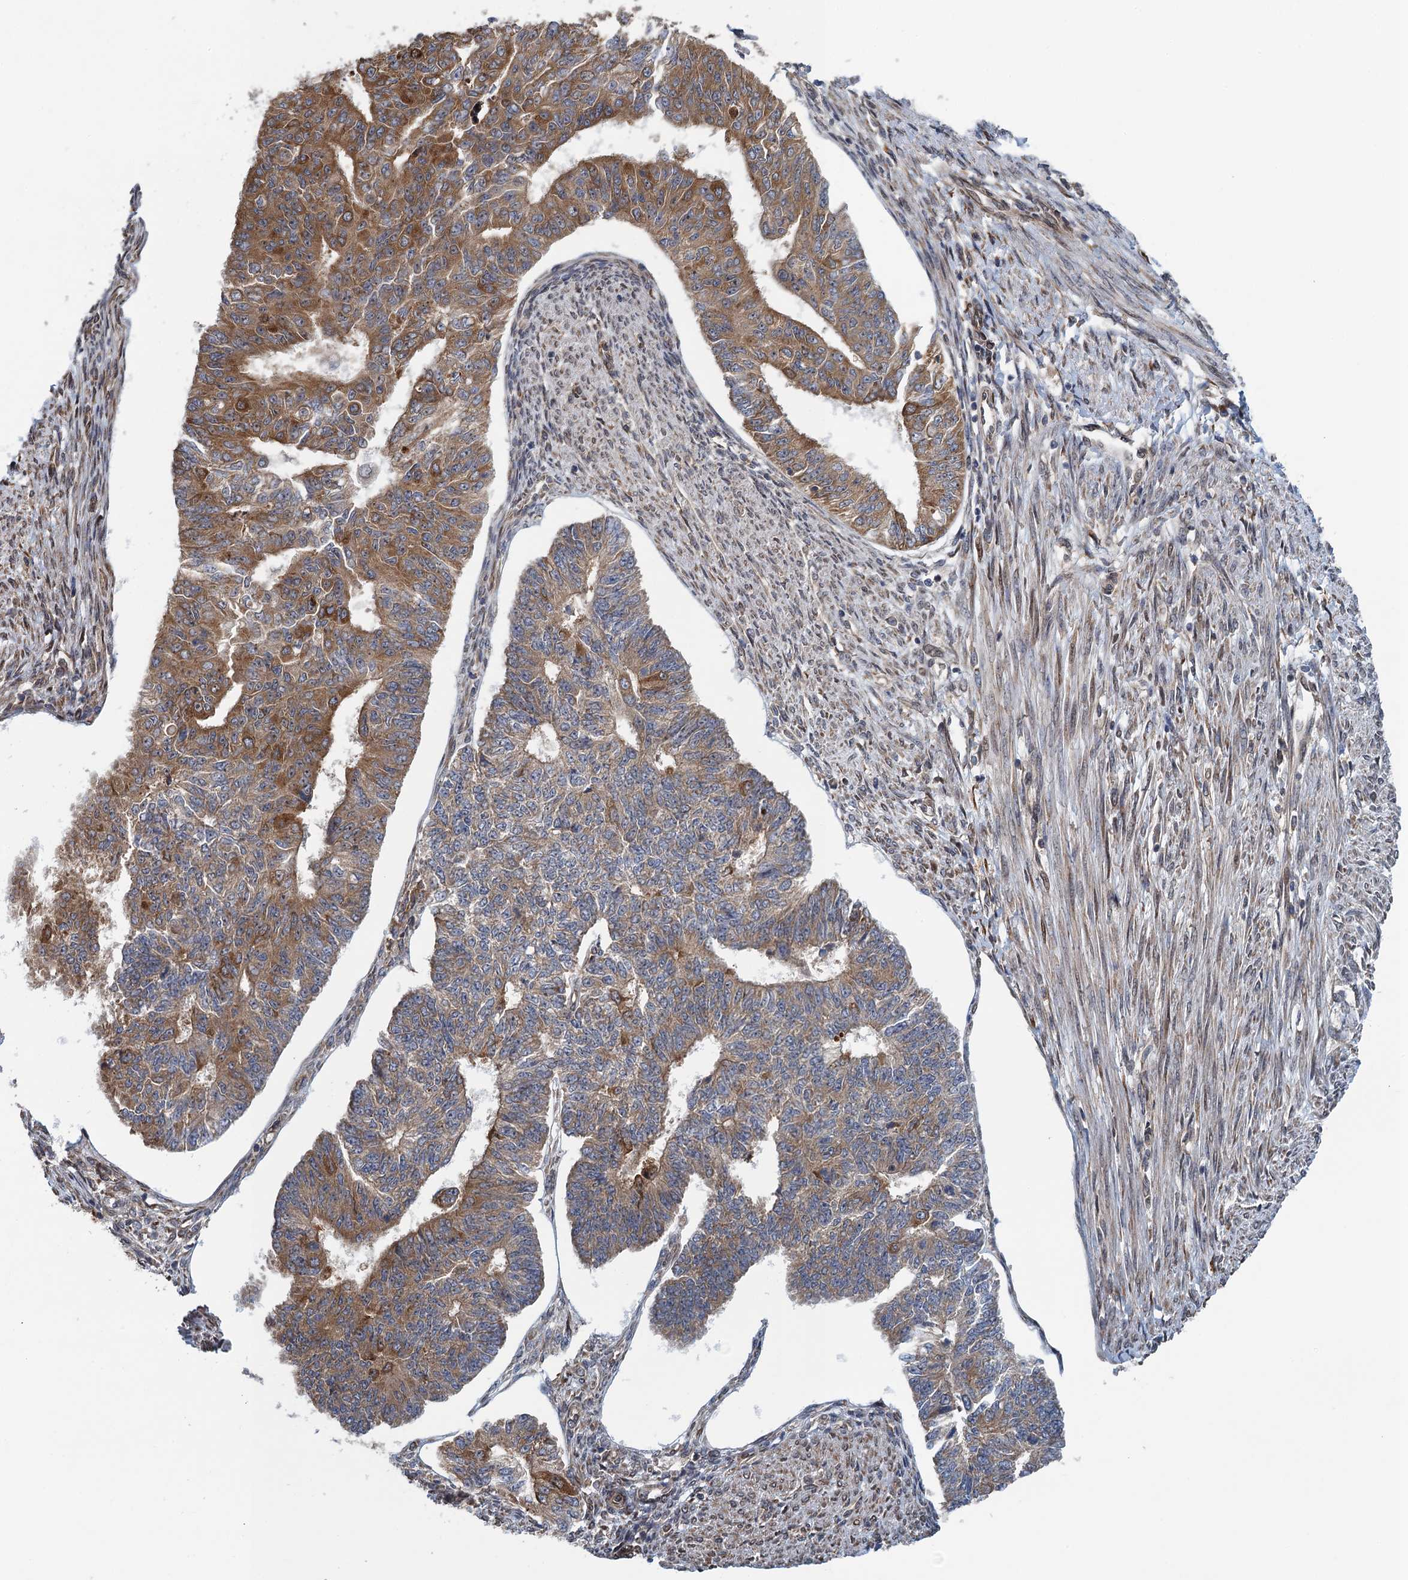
{"staining": {"intensity": "moderate", "quantity": ">75%", "location": "cytoplasmic/membranous"}, "tissue": "endometrial cancer", "cell_type": "Tumor cells", "image_type": "cancer", "snomed": [{"axis": "morphology", "description": "Adenocarcinoma, NOS"}, {"axis": "topography", "description": "Endometrium"}], "caption": "A photomicrograph of human endometrial adenocarcinoma stained for a protein demonstrates moderate cytoplasmic/membranous brown staining in tumor cells.", "gene": "MDM1", "patient": {"sex": "female", "age": 32}}